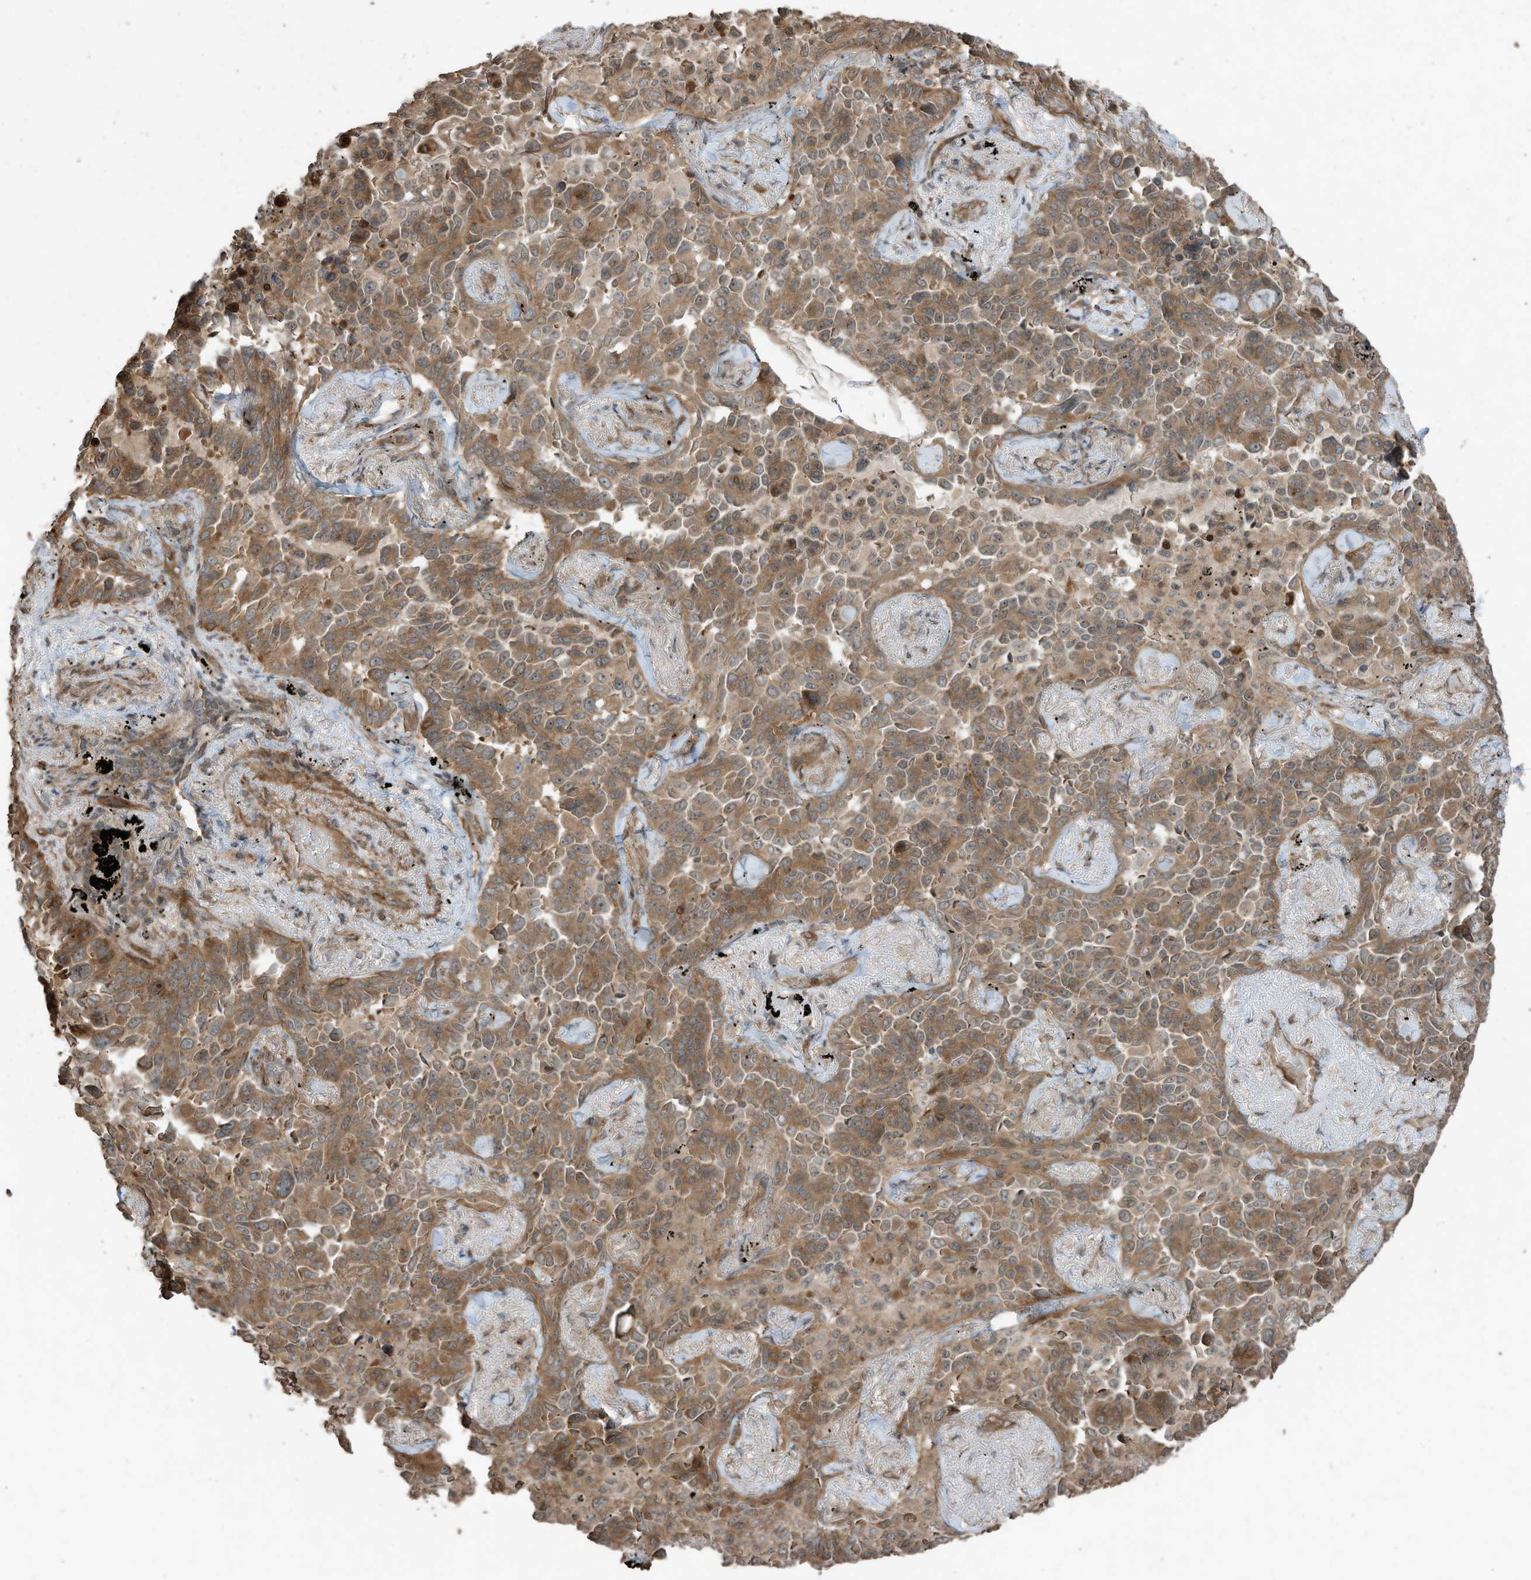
{"staining": {"intensity": "moderate", "quantity": ">75%", "location": "cytoplasmic/membranous"}, "tissue": "lung cancer", "cell_type": "Tumor cells", "image_type": "cancer", "snomed": [{"axis": "morphology", "description": "Adenocarcinoma, NOS"}, {"axis": "topography", "description": "Lung"}], "caption": "The histopathology image displays immunohistochemical staining of lung cancer (adenocarcinoma). There is moderate cytoplasmic/membranous staining is identified in about >75% of tumor cells.", "gene": "ZNF653", "patient": {"sex": "female", "age": 67}}